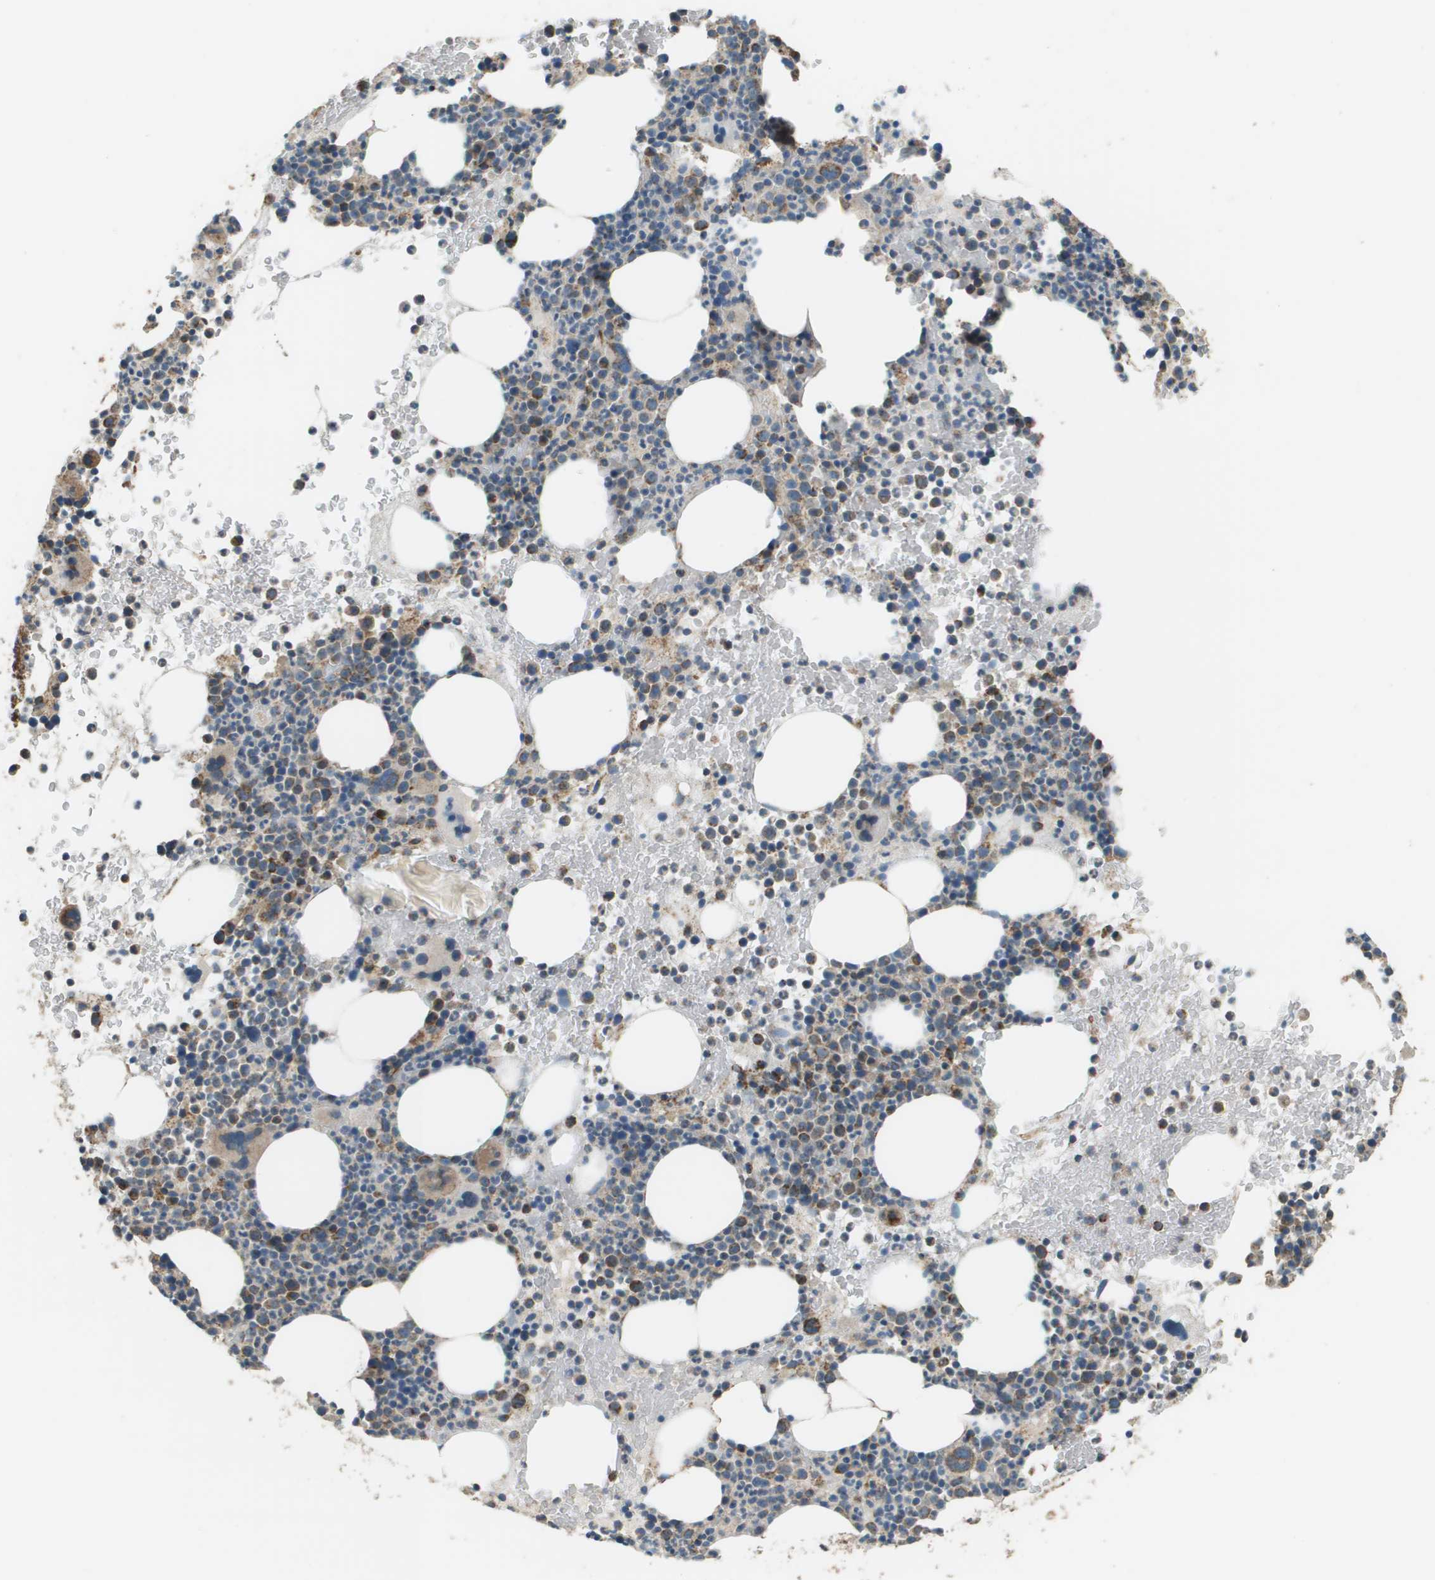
{"staining": {"intensity": "moderate", "quantity": "25%-75%", "location": "cytoplasmic/membranous"}, "tissue": "bone marrow", "cell_type": "Hematopoietic cells", "image_type": "normal", "snomed": [{"axis": "morphology", "description": "Normal tissue, NOS"}, {"axis": "morphology", "description": "Inflammation, NOS"}, {"axis": "topography", "description": "Bone marrow"}], "caption": "Approximately 25%-75% of hematopoietic cells in normal human bone marrow display moderate cytoplasmic/membranous protein staining as visualized by brown immunohistochemical staining.", "gene": "FH", "patient": {"sex": "male", "age": 73}}